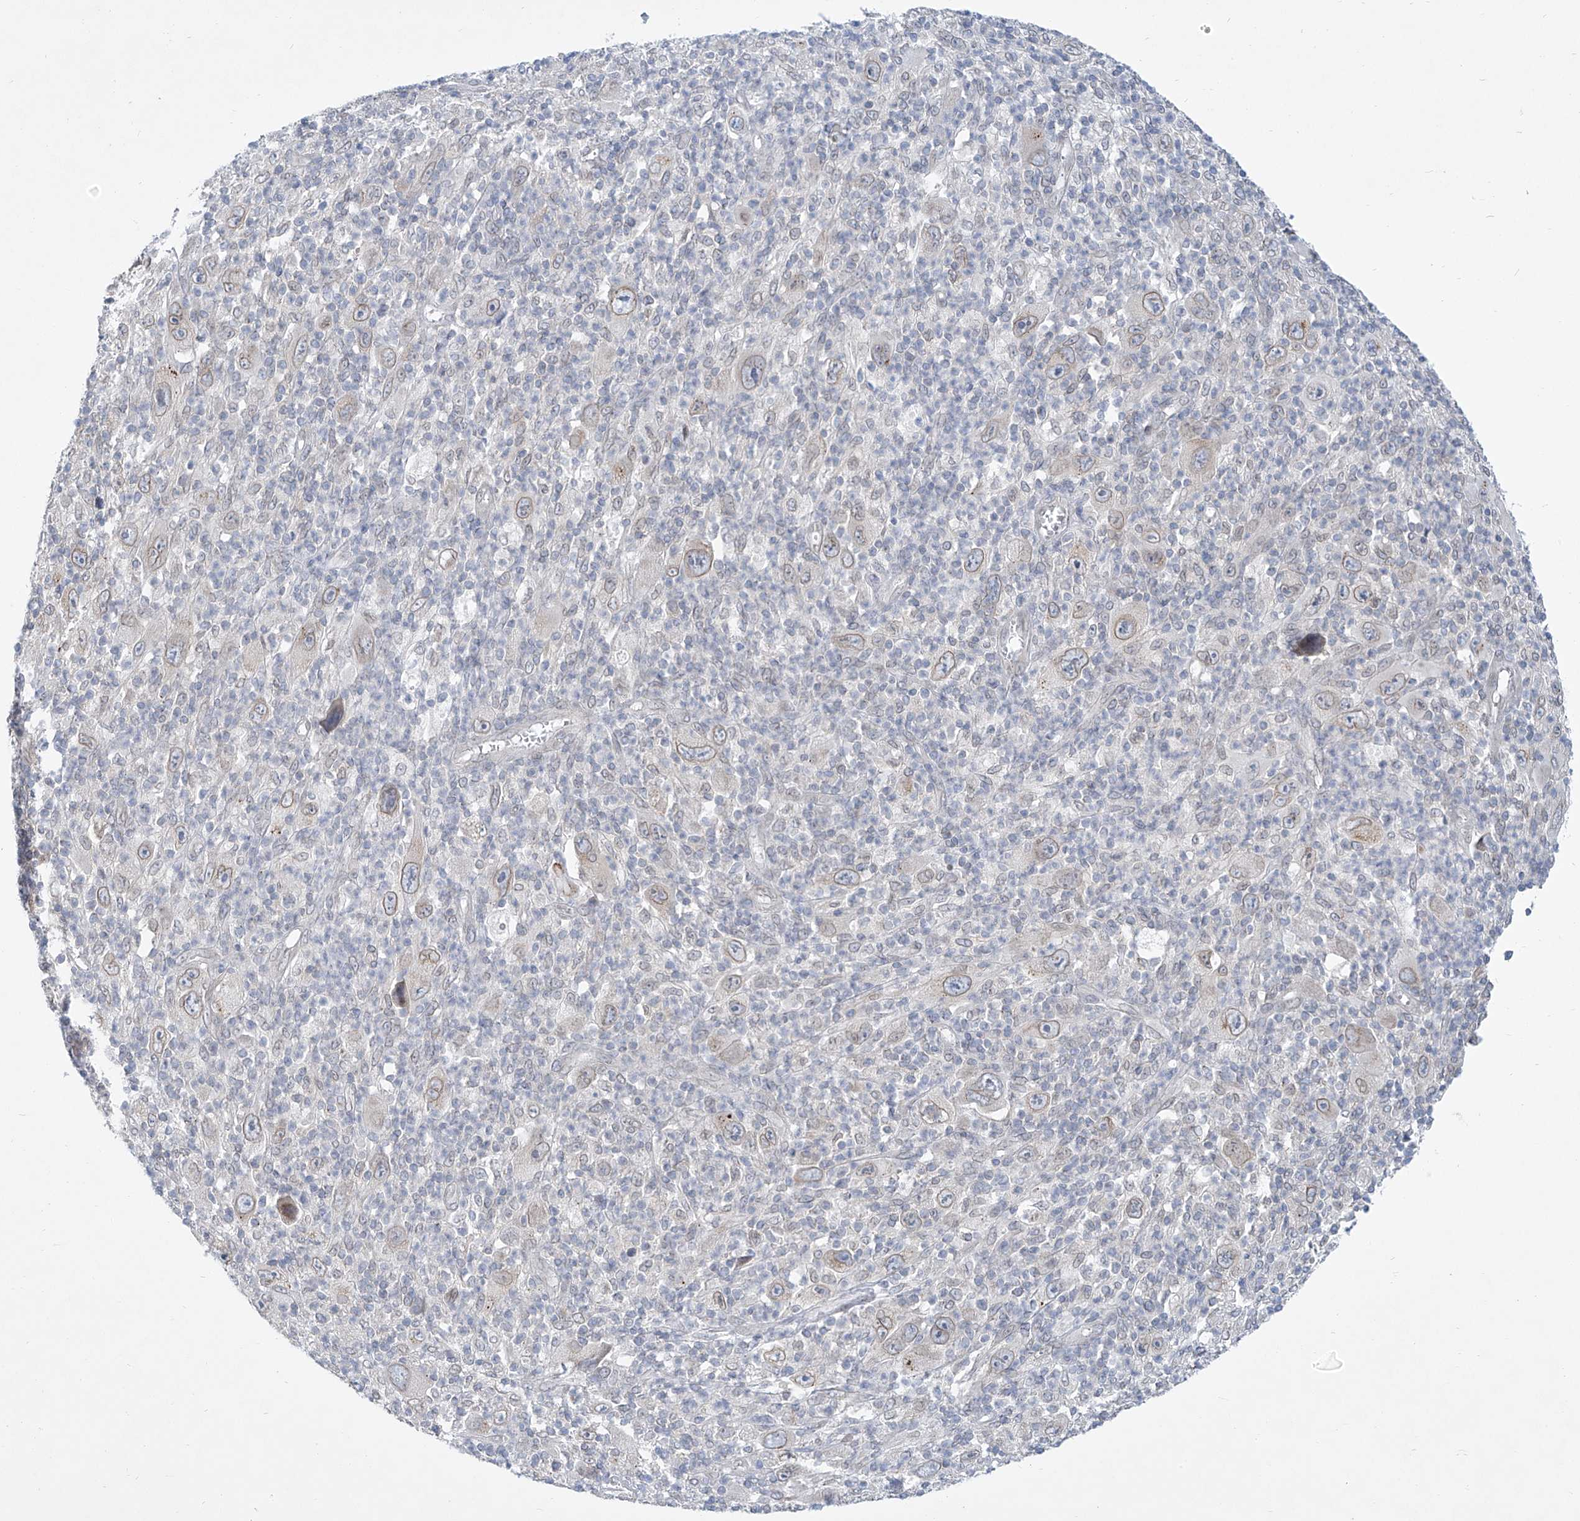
{"staining": {"intensity": "weak", "quantity": "25%-75%", "location": "cytoplasmic/membranous,nuclear"}, "tissue": "melanoma", "cell_type": "Tumor cells", "image_type": "cancer", "snomed": [{"axis": "morphology", "description": "Malignant melanoma, Metastatic site"}, {"axis": "topography", "description": "Skin"}], "caption": "This is an image of IHC staining of melanoma, which shows weak expression in the cytoplasmic/membranous and nuclear of tumor cells.", "gene": "KRTAP25-1", "patient": {"sex": "female", "age": 56}}